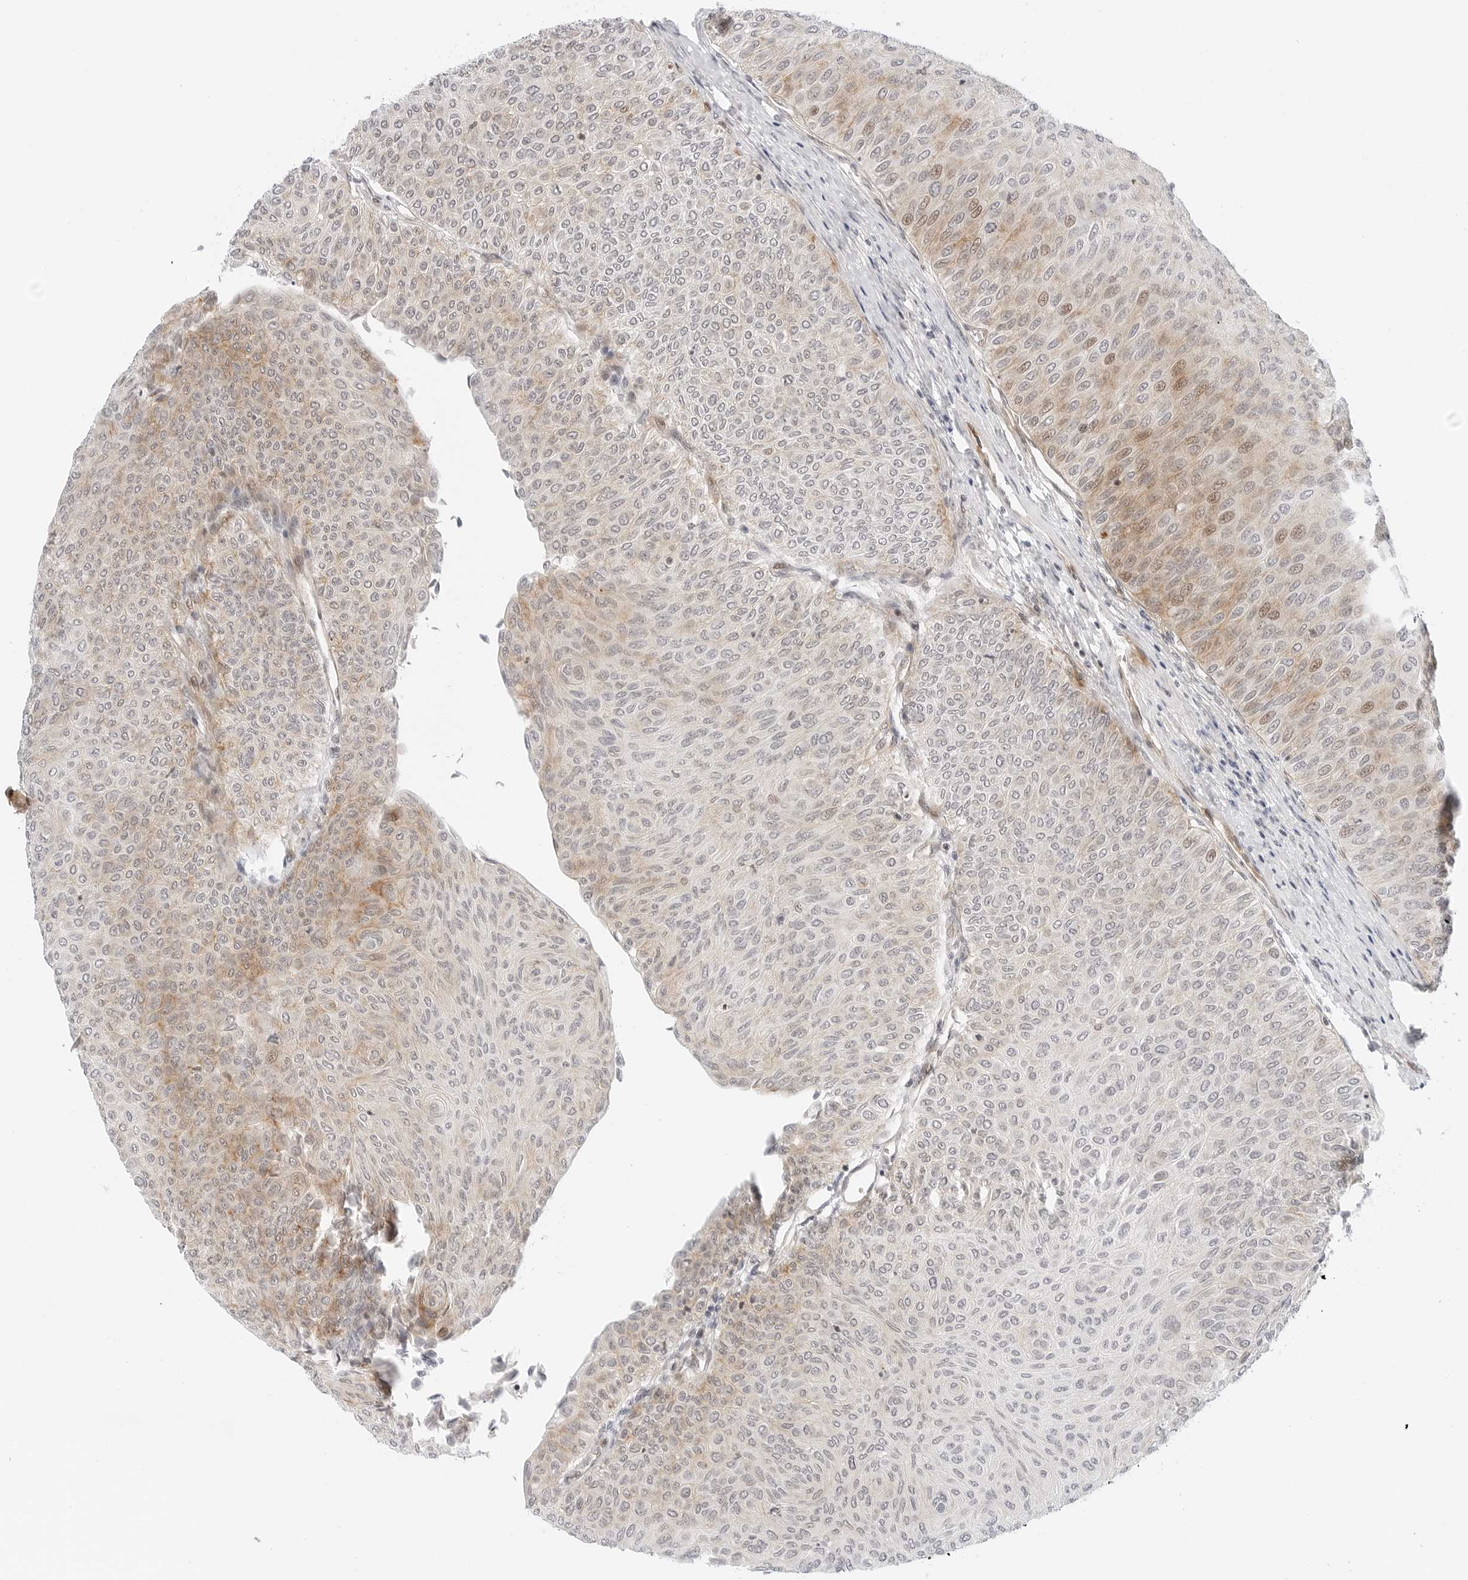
{"staining": {"intensity": "weak", "quantity": "<25%", "location": "nuclear"}, "tissue": "urothelial cancer", "cell_type": "Tumor cells", "image_type": "cancer", "snomed": [{"axis": "morphology", "description": "Urothelial carcinoma, Low grade"}, {"axis": "topography", "description": "Urinary bladder"}], "caption": "There is no significant staining in tumor cells of urothelial cancer. (DAB immunohistochemistry, high magnification).", "gene": "ZNF613", "patient": {"sex": "male", "age": 78}}